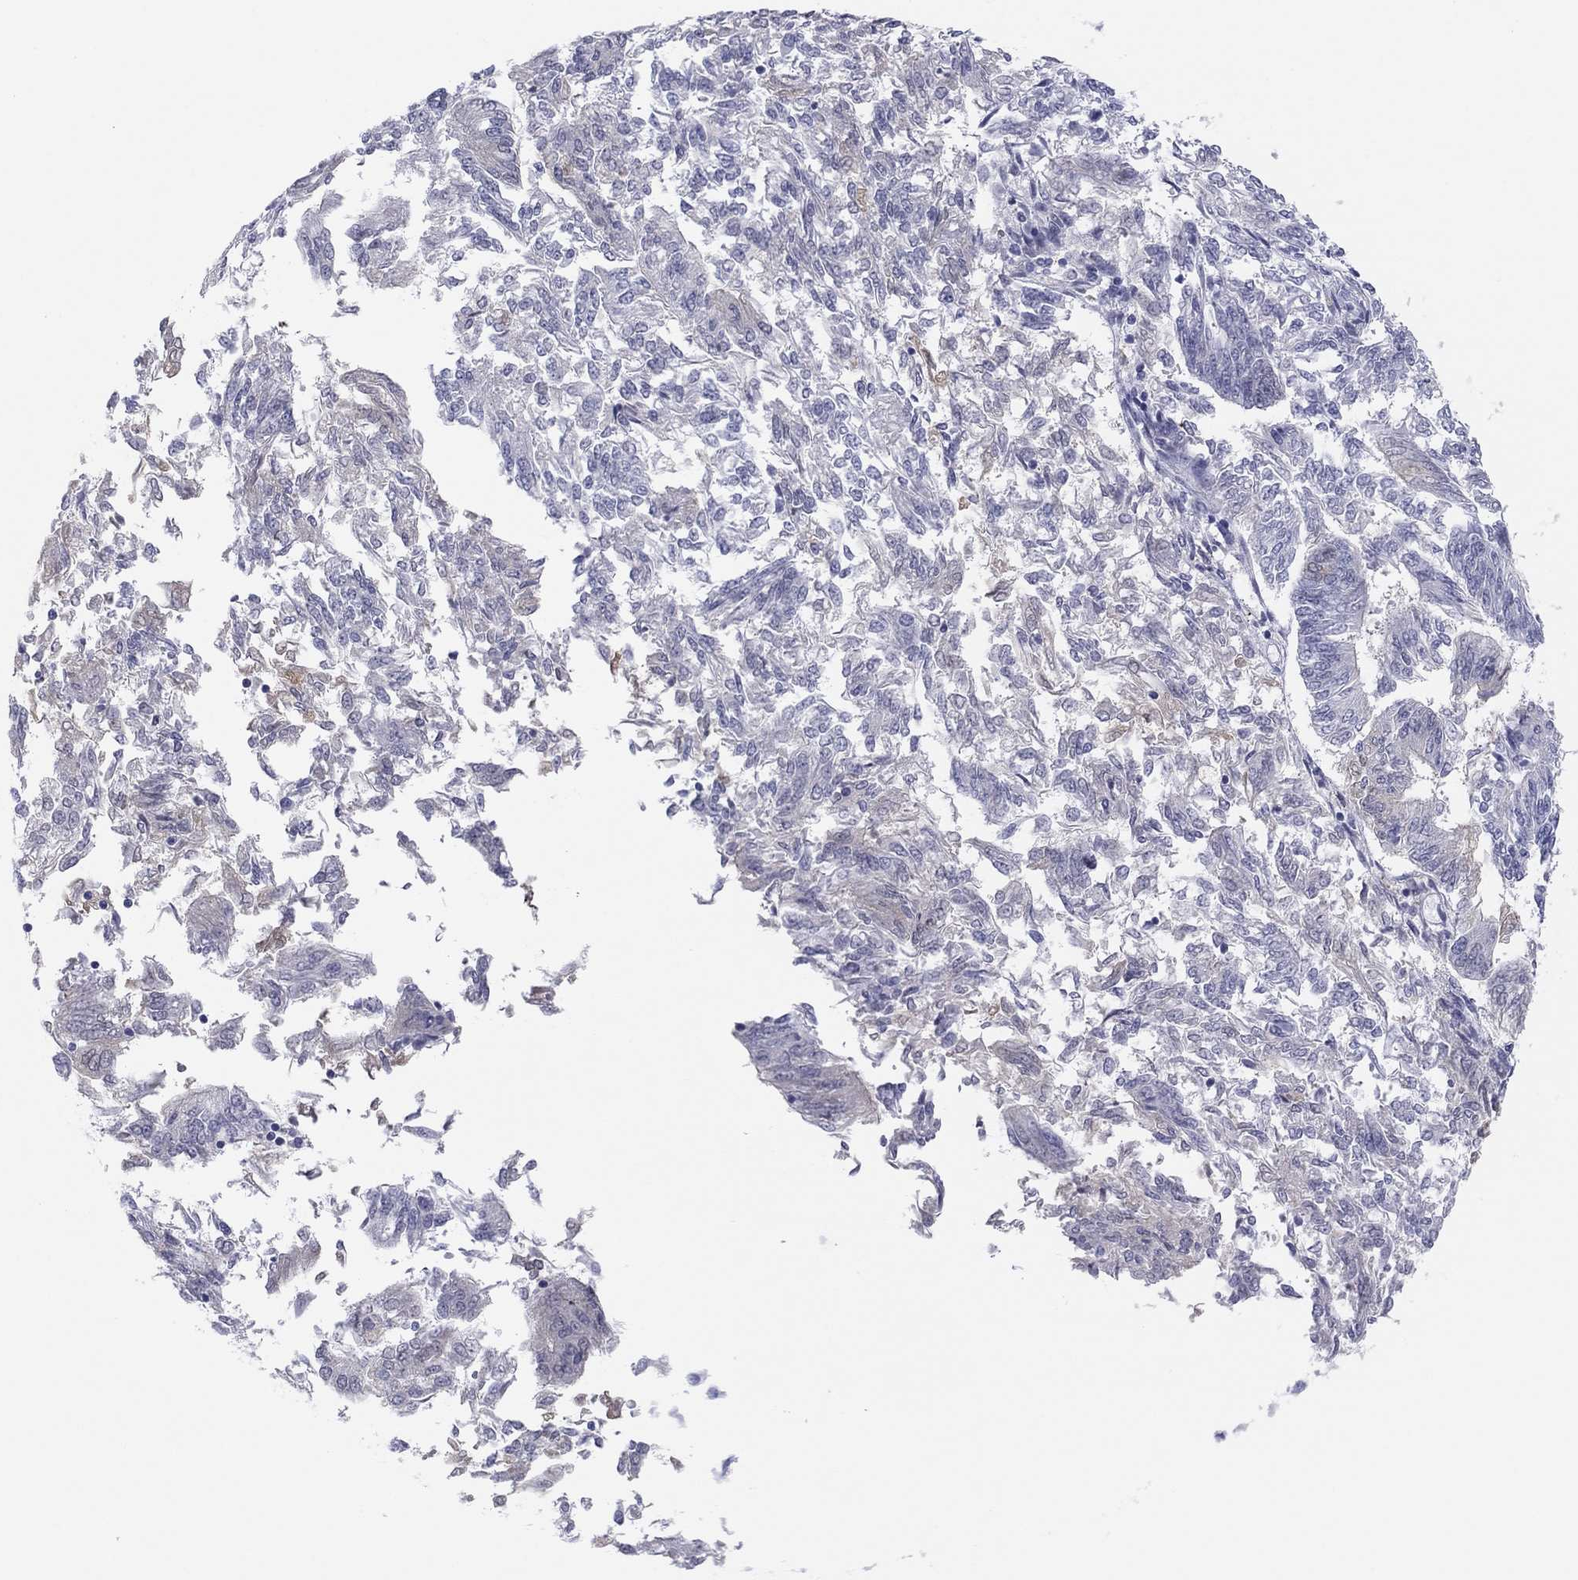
{"staining": {"intensity": "negative", "quantity": "none", "location": "none"}, "tissue": "endometrial cancer", "cell_type": "Tumor cells", "image_type": "cancer", "snomed": [{"axis": "morphology", "description": "Adenocarcinoma, NOS"}, {"axis": "topography", "description": "Endometrium"}], "caption": "Photomicrograph shows no protein positivity in tumor cells of endometrial adenocarcinoma tissue.", "gene": "PDXK", "patient": {"sex": "female", "age": 58}}